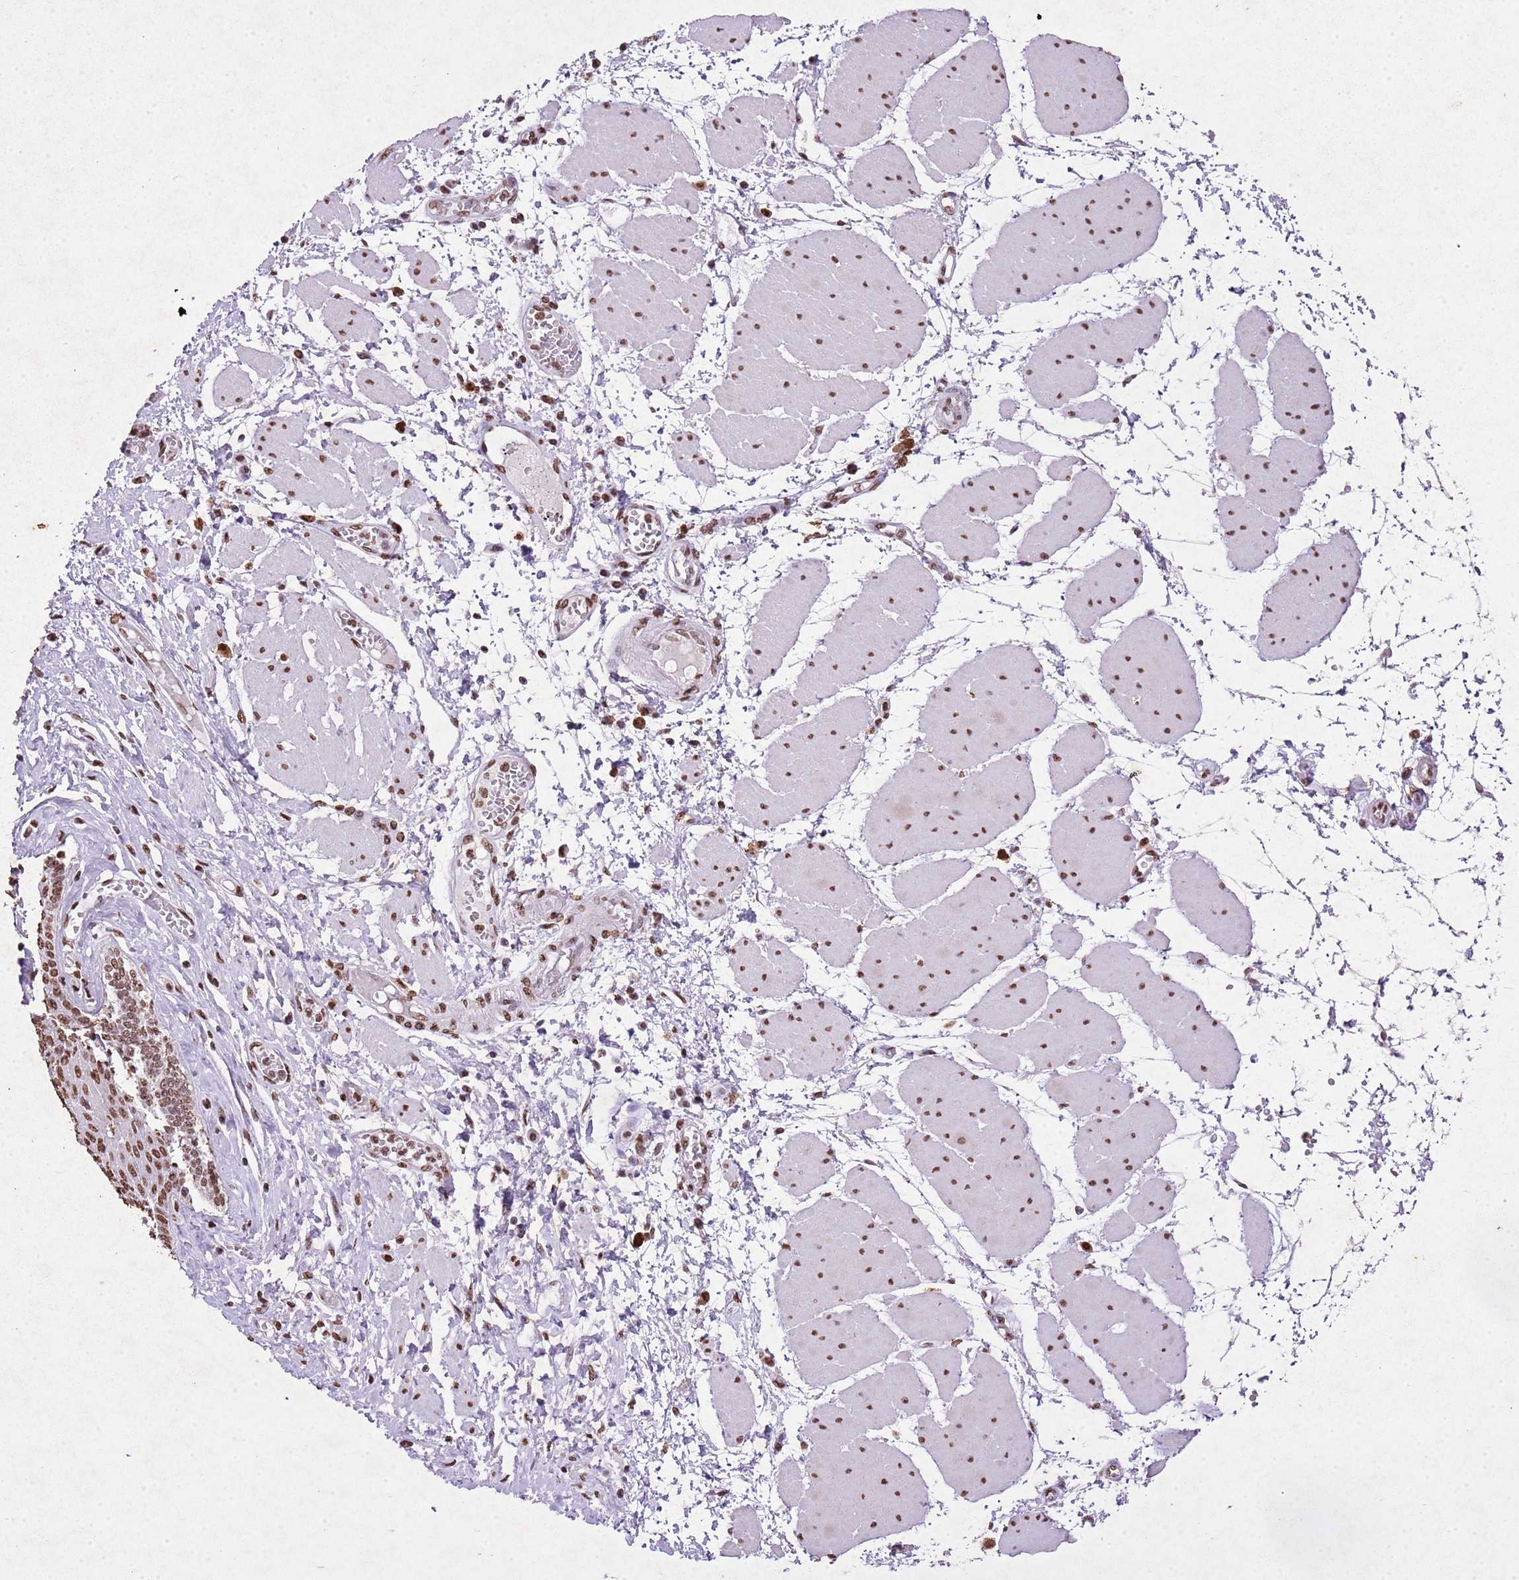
{"staining": {"intensity": "moderate", "quantity": ">75%", "location": "nuclear"}, "tissue": "esophagus", "cell_type": "Squamous epithelial cells", "image_type": "normal", "snomed": [{"axis": "morphology", "description": "Normal tissue, NOS"}, {"axis": "topography", "description": "Esophagus"}], "caption": "An immunohistochemistry (IHC) image of unremarkable tissue is shown. Protein staining in brown shows moderate nuclear positivity in esophagus within squamous epithelial cells. The staining was performed using DAB, with brown indicating positive protein expression. Nuclei are stained blue with hematoxylin.", "gene": "BMAL1", "patient": {"sex": "male", "age": 60}}